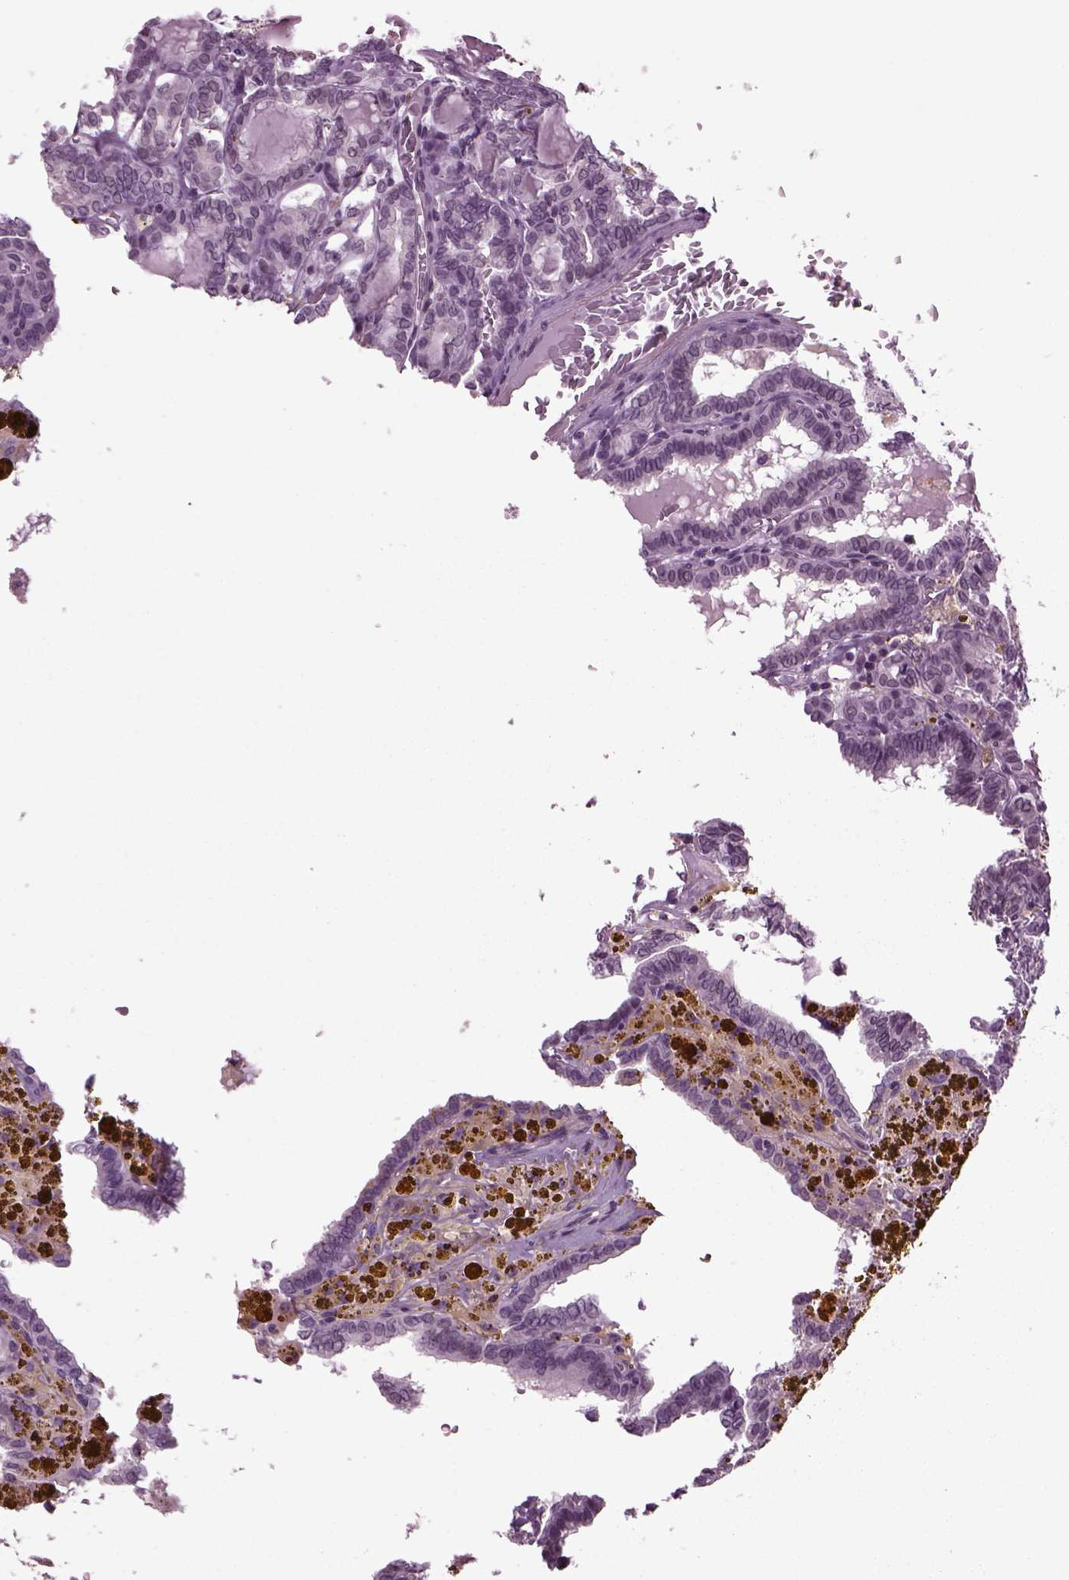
{"staining": {"intensity": "negative", "quantity": "none", "location": "none"}, "tissue": "thyroid cancer", "cell_type": "Tumor cells", "image_type": "cancer", "snomed": [{"axis": "morphology", "description": "Papillary adenocarcinoma, NOS"}, {"axis": "topography", "description": "Thyroid gland"}], "caption": "An immunohistochemistry (IHC) photomicrograph of thyroid cancer (papillary adenocarcinoma) is shown. There is no staining in tumor cells of thyroid cancer (papillary adenocarcinoma). The staining is performed using DAB (3,3'-diaminobenzidine) brown chromogen with nuclei counter-stained in using hematoxylin.", "gene": "ODF3", "patient": {"sex": "female", "age": 39}}